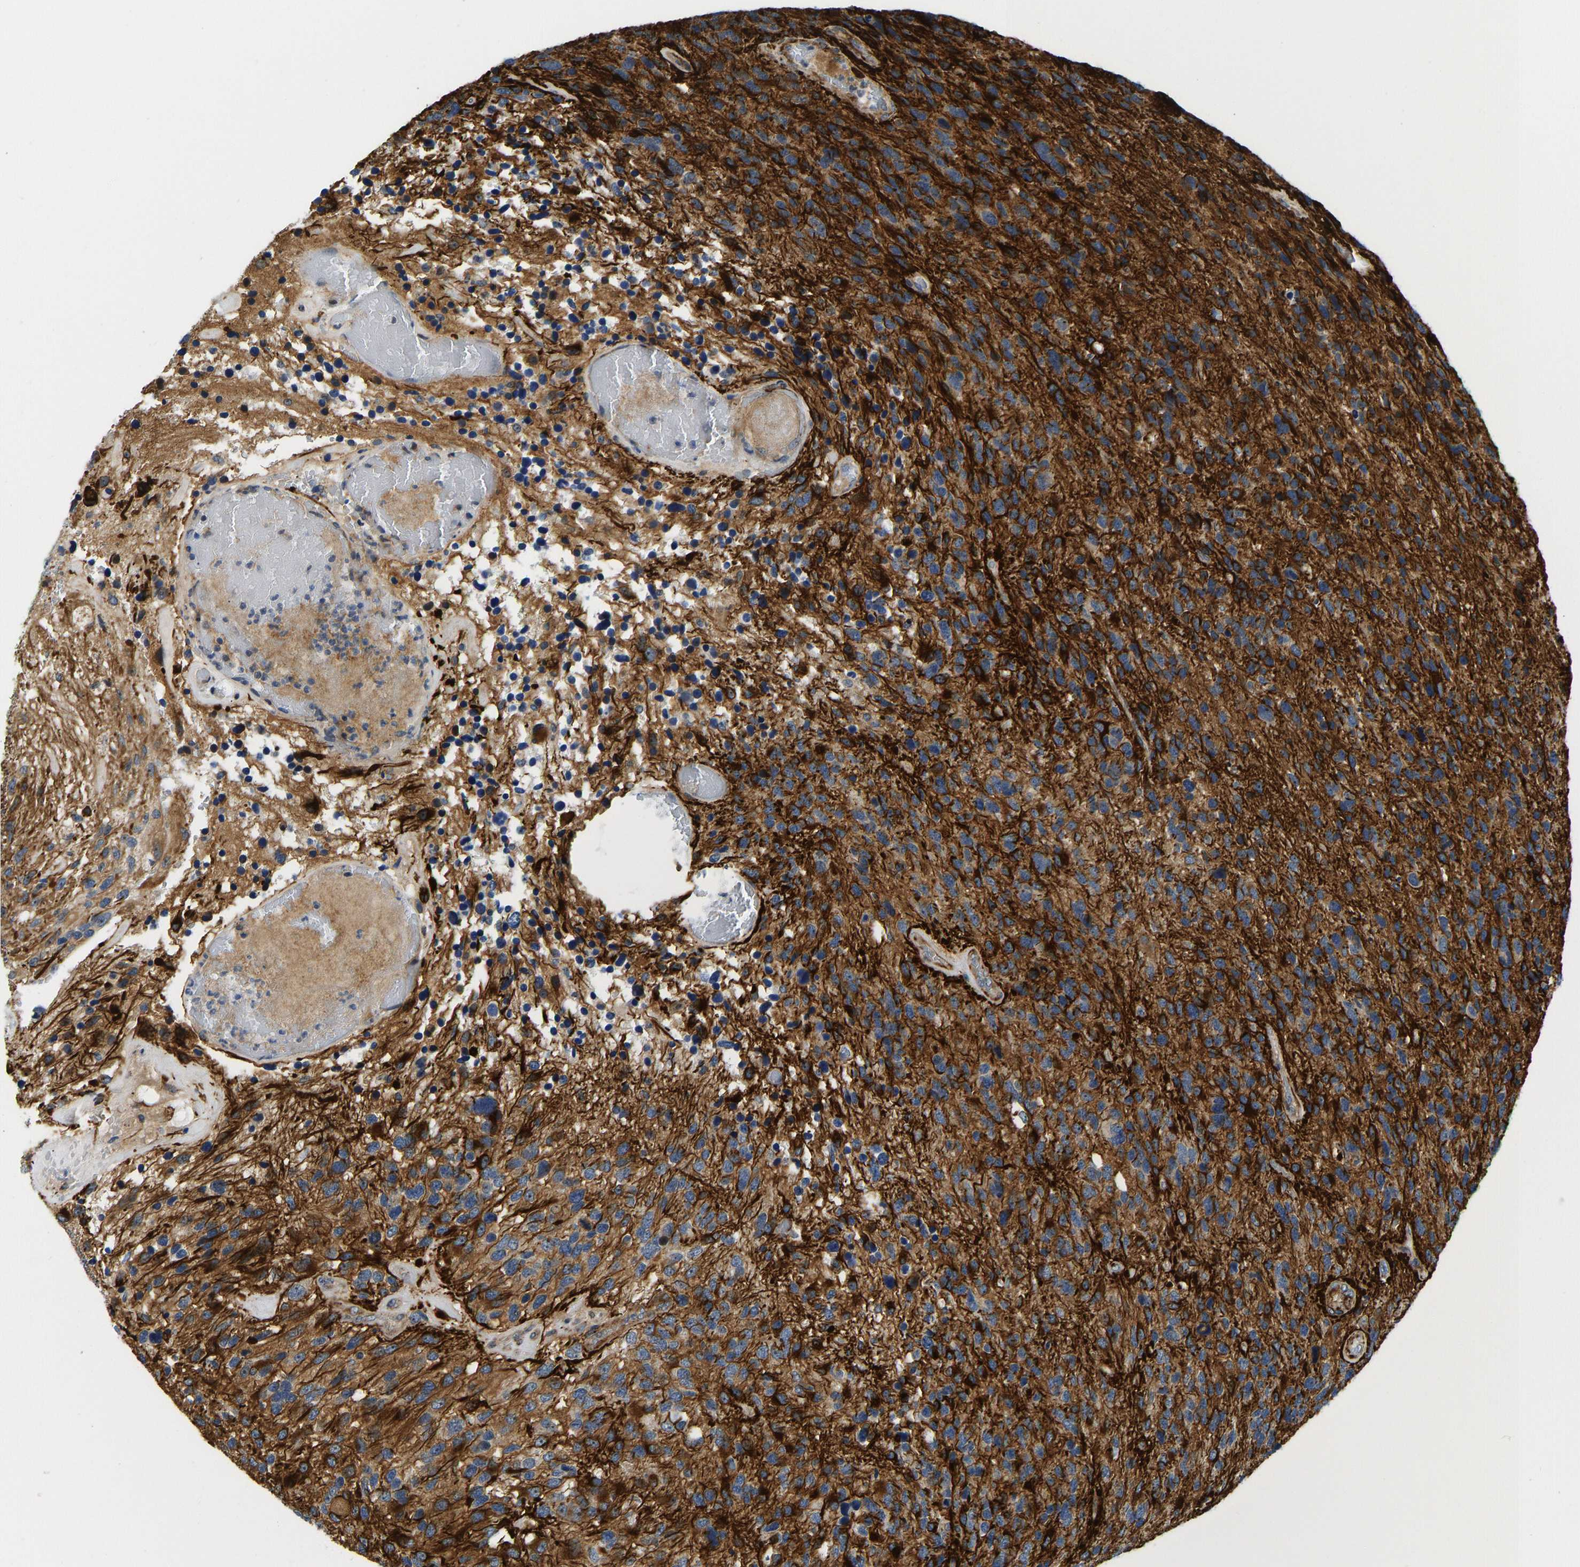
{"staining": {"intensity": "strong", "quantity": ">75%", "location": "cytoplasmic/membranous"}, "tissue": "glioma", "cell_type": "Tumor cells", "image_type": "cancer", "snomed": [{"axis": "morphology", "description": "Glioma, malignant, High grade"}, {"axis": "topography", "description": "Brain"}], "caption": "IHC (DAB) staining of human glioma exhibits strong cytoplasmic/membranous protein staining in approximately >75% of tumor cells.", "gene": "RESF1", "patient": {"sex": "female", "age": 58}}